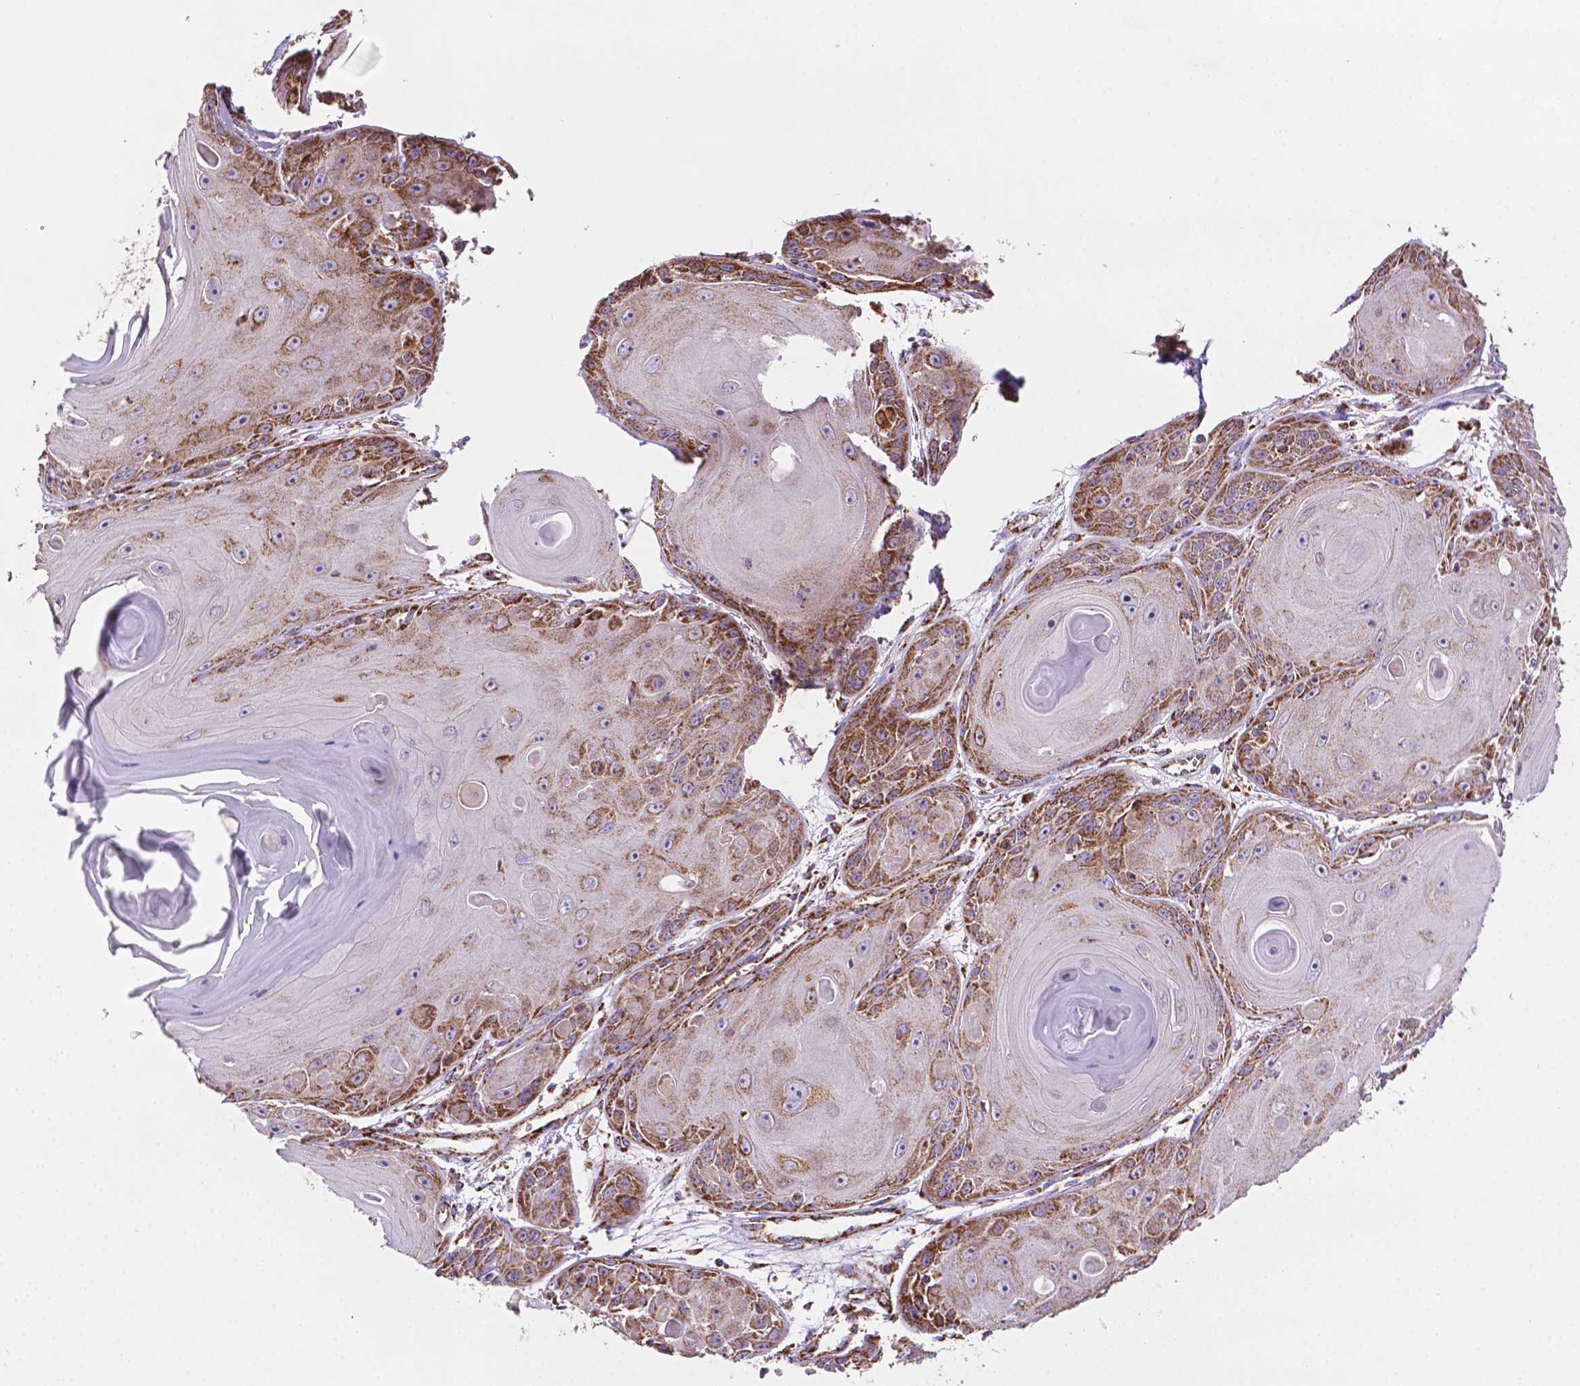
{"staining": {"intensity": "strong", "quantity": ">75%", "location": "cytoplasmic/membranous"}, "tissue": "skin cancer", "cell_type": "Tumor cells", "image_type": "cancer", "snomed": [{"axis": "morphology", "description": "Squamous cell carcinoma, NOS"}, {"axis": "topography", "description": "Skin"}, {"axis": "topography", "description": "Vulva"}], "caption": "Skin cancer (squamous cell carcinoma) was stained to show a protein in brown. There is high levels of strong cytoplasmic/membranous positivity in about >75% of tumor cells.", "gene": "ILVBL", "patient": {"sex": "female", "age": 85}}